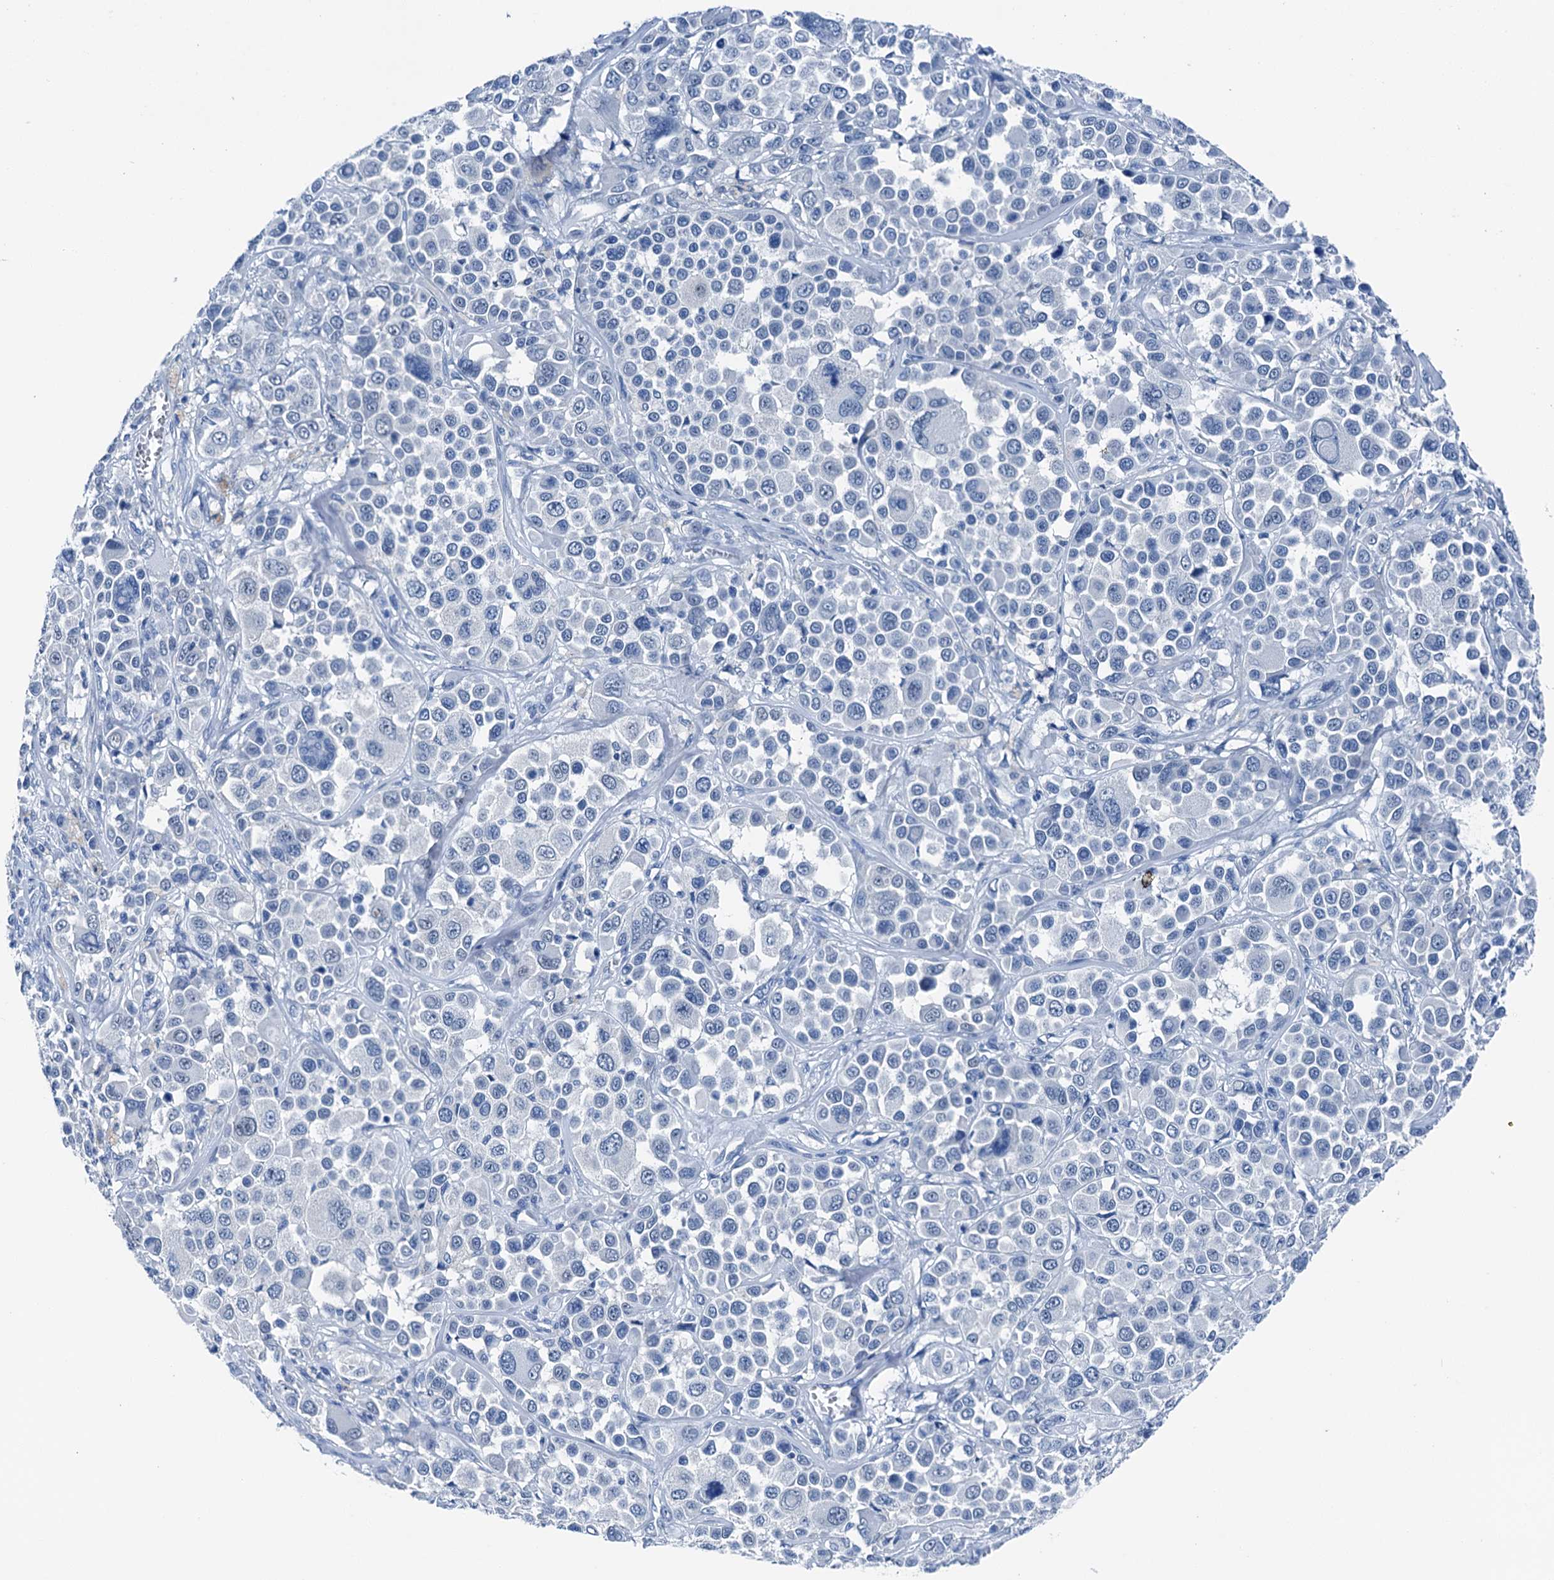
{"staining": {"intensity": "negative", "quantity": "none", "location": "none"}, "tissue": "melanoma", "cell_type": "Tumor cells", "image_type": "cancer", "snomed": [{"axis": "morphology", "description": "Malignant melanoma, NOS"}, {"axis": "topography", "description": "Skin of trunk"}], "caption": "Immunohistochemistry (IHC) of malignant melanoma shows no staining in tumor cells.", "gene": "CBLN3", "patient": {"sex": "male", "age": 71}}